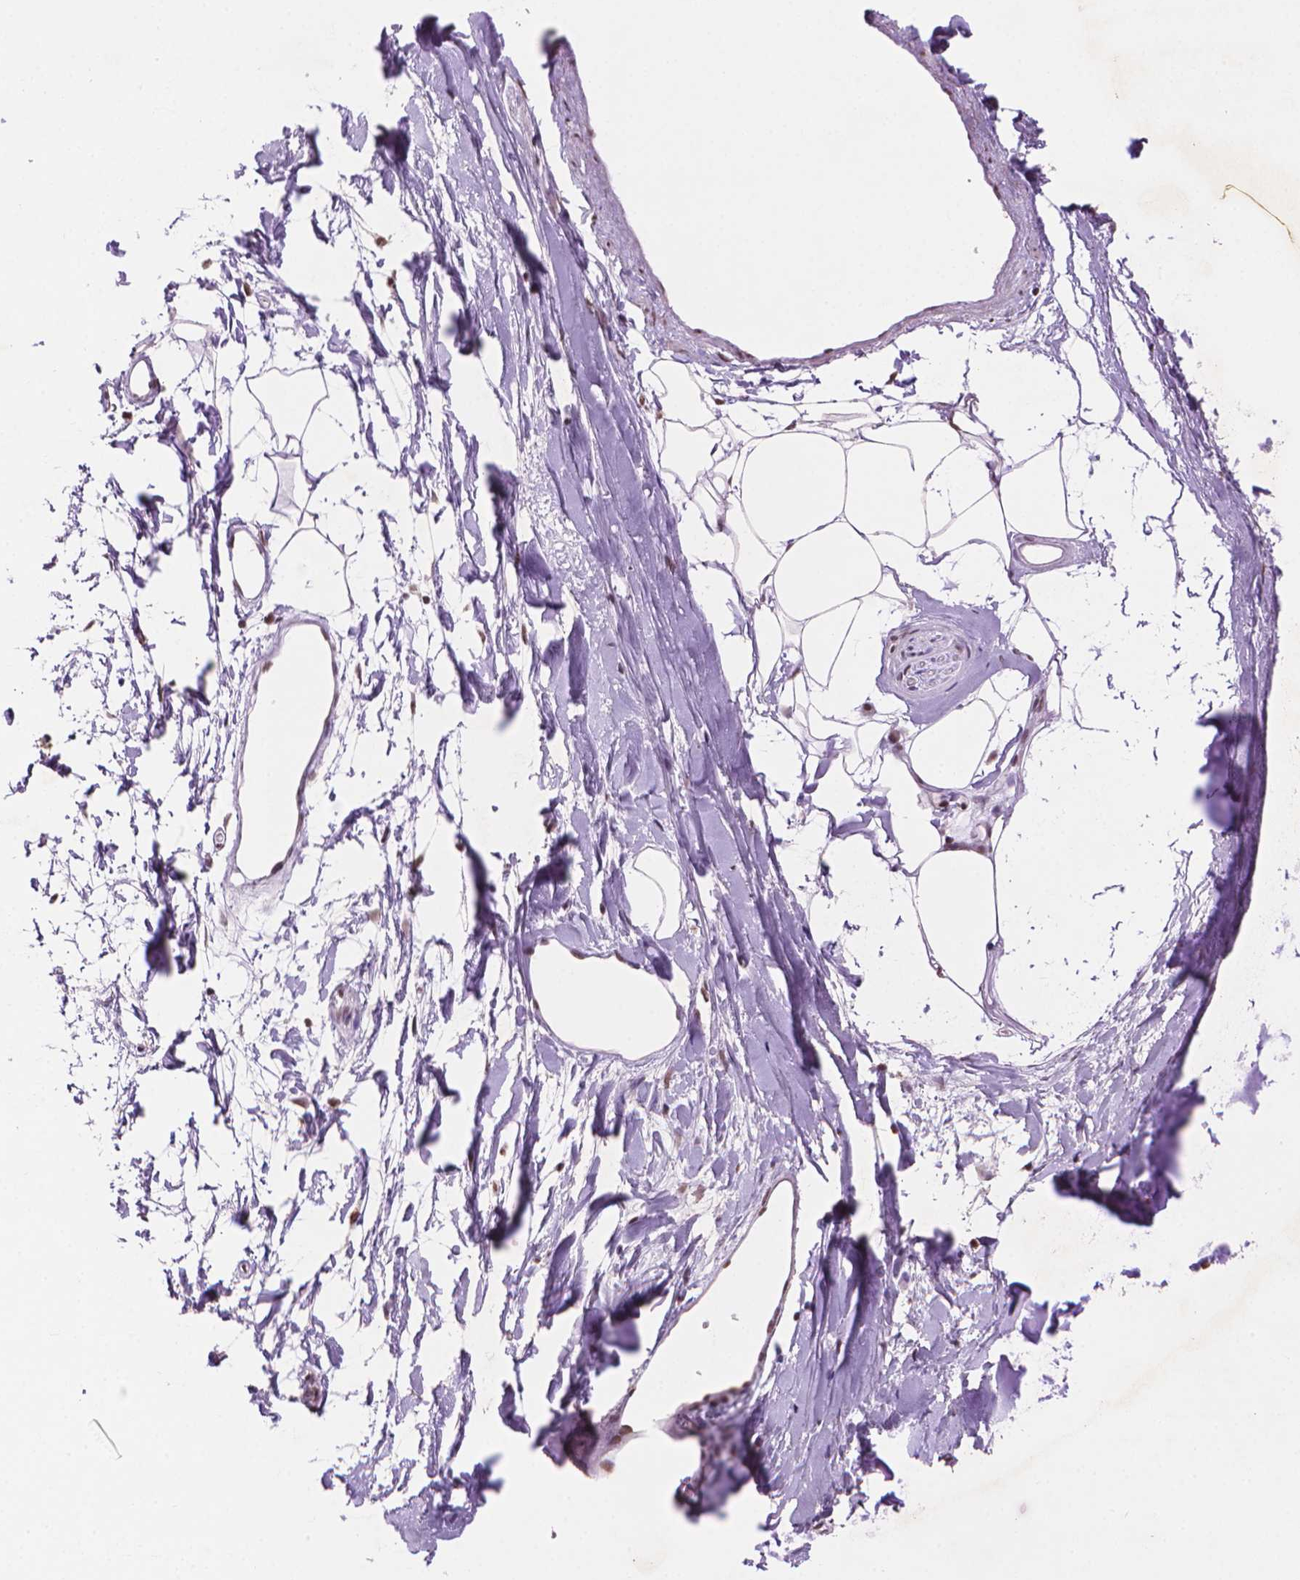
{"staining": {"intensity": "moderate", "quantity": "<25%", "location": "nuclear"}, "tissue": "adipose tissue", "cell_type": "Adipocytes", "image_type": "normal", "snomed": [{"axis": "morphology", "description": "Normal tissue, NOS"}, {"axis": "topography", "description": "Cartilage tissue"}, {"axis": "topography", "description": "Bronchus"}], "caption": "A brown stain highlights moderate nuclear expression of a protein in adipocytes of unremarkable adipose tissue.", "gene": "RPA4", "patient": {"sex": "male", "age": 58}}